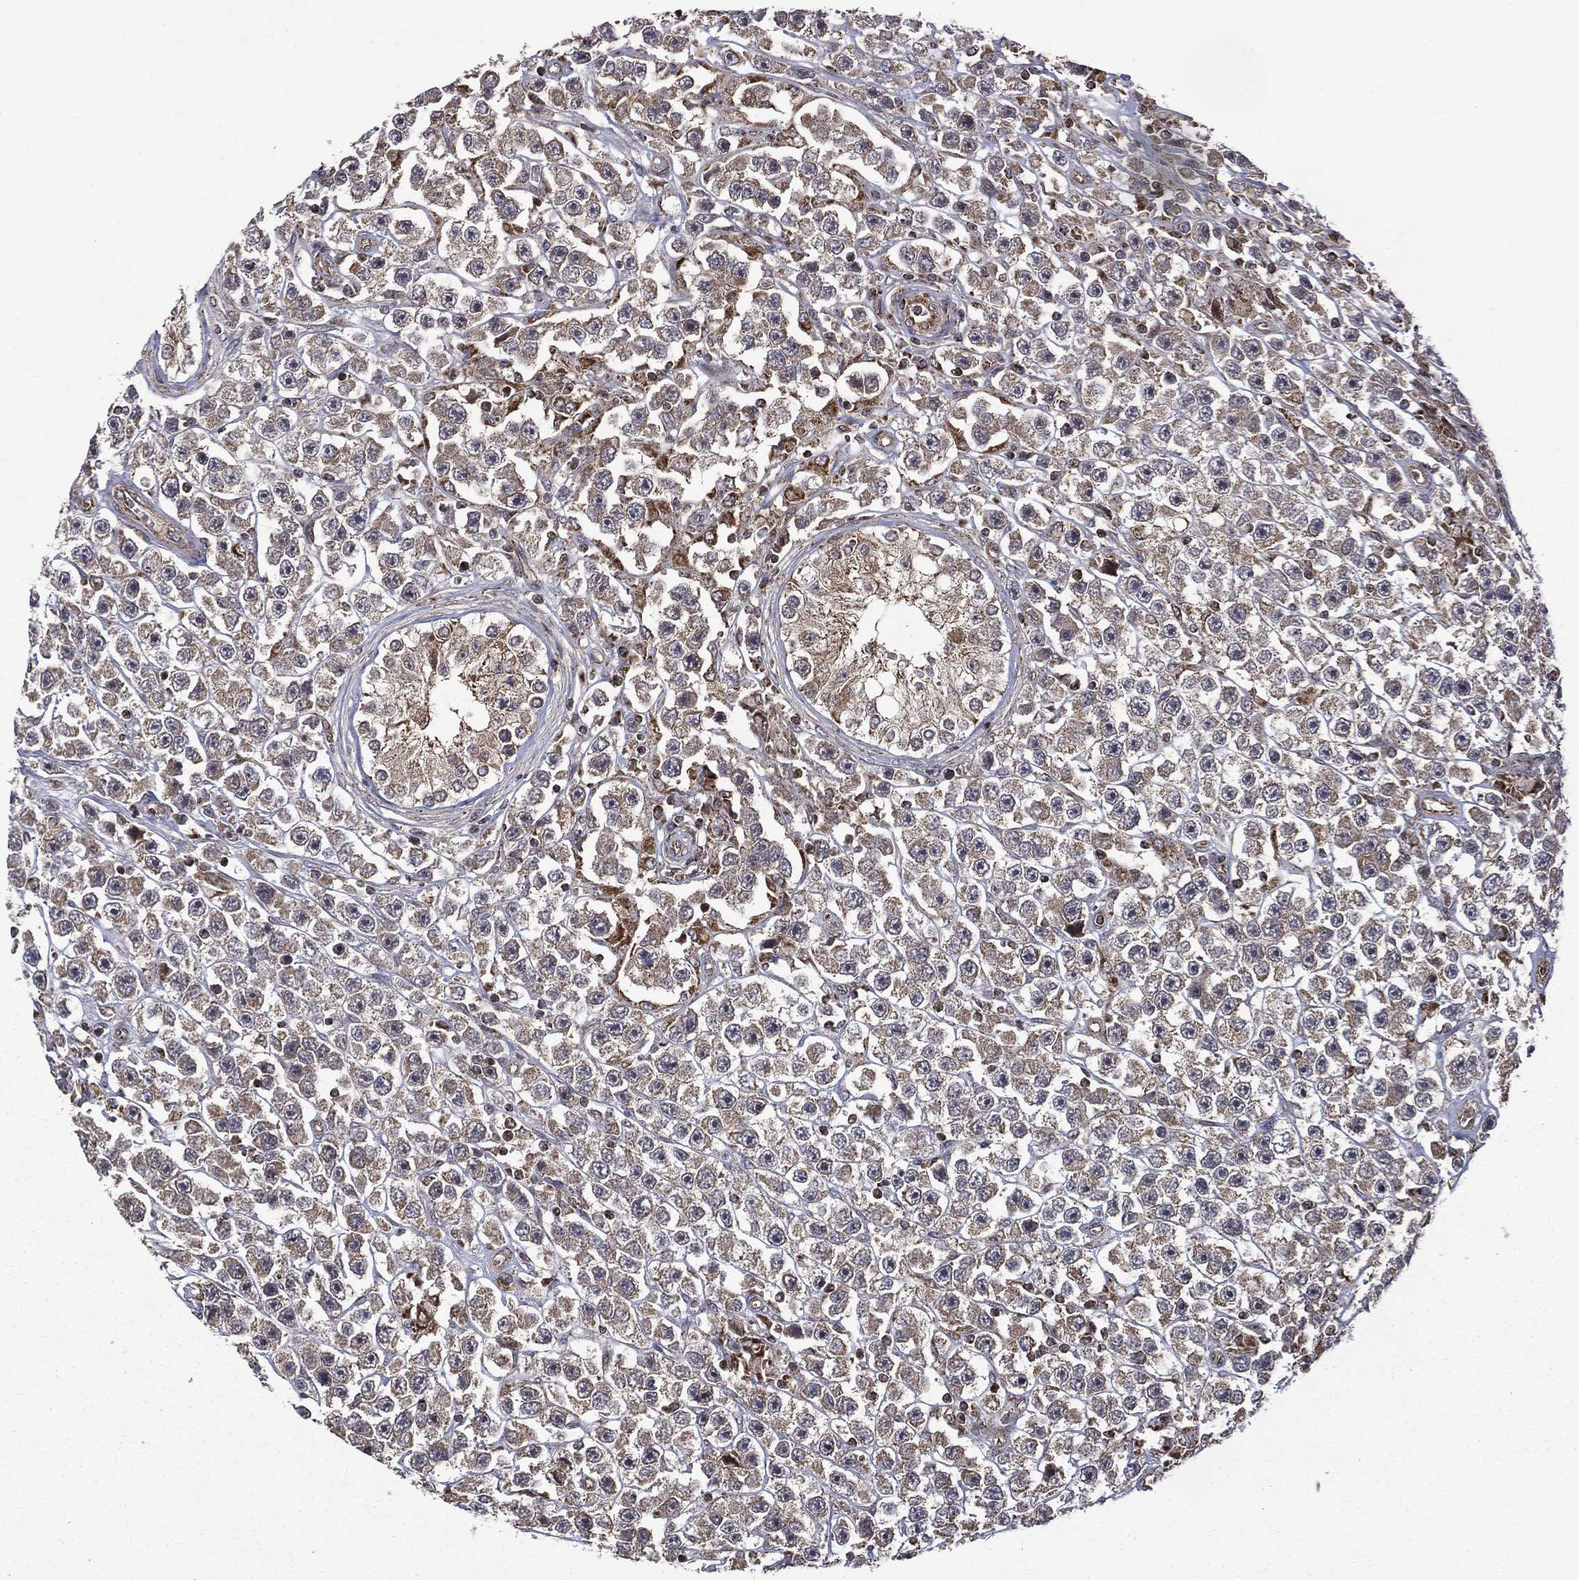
{"staining": {"intensity": "weak", "quantity": ">75%", "location": "cytoplasmic/membranous"}, "tissue": "testis cancer", "cell_type": "Tumor cells", "image_type": "cancer", "snomed": [{"axis": "morphology", "description": "Seminoma, NOS"}, {"axis": "topography", "description": "Testis"}], "caption": "Immunohistochemical staining of human testis cancer (seminoma) shows low levels of weak cytoplasmic/membranous protein expression in about >75% of tumor cells. (IHC, brightfield microscopy, high magnification).", "gene": "GIMAP6", "patient": {"sex": "male", "age": 45}}